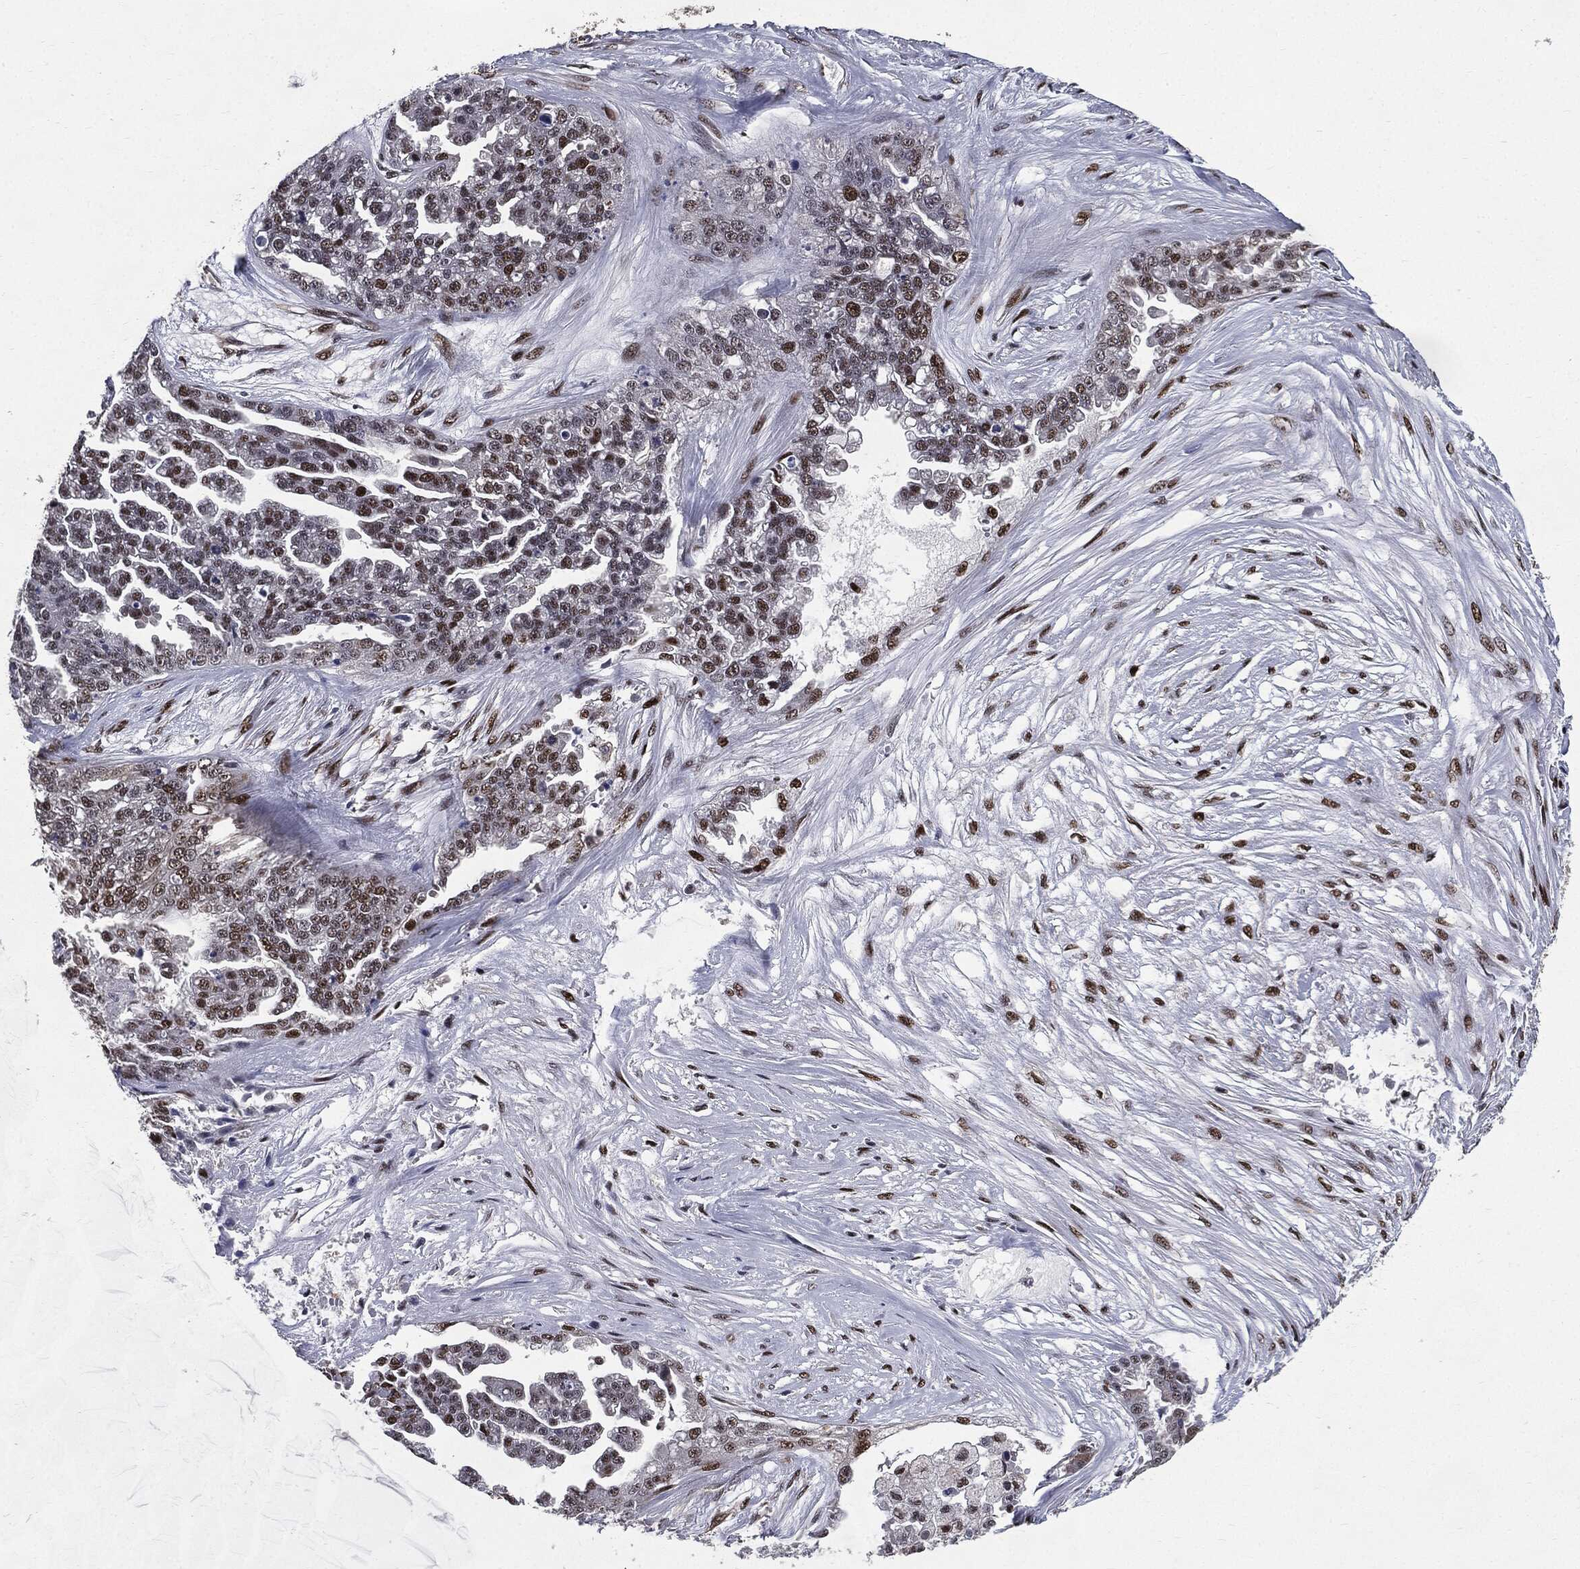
{"staining": {"intensity": "strong", "quantity": "<25%", "location": "nuclear"}, "tissue": "ovarian cancer", "cell_type": "Tumor cells", "image_type": "cancer", "snomed": [{"axis": "morphology", "description": "Cystadenocarcinoma, serous, NOS"}, {"axis": "topography", "description": "Ovary"}], "caption": "Immunohistochemical staining of ovarian cancer (serous cystadenocarcinoma) demonstrates strong nuclear protein expression in about <25% of tumor cells. The staining is performed using DAB (3,3'-diaminobenzidine) brown chromogen to label protein expression. The nuclei are counter-stained blue using hematoxylin.", "gene": "JUN", "patient": {"sex": "female", "age": 58}}